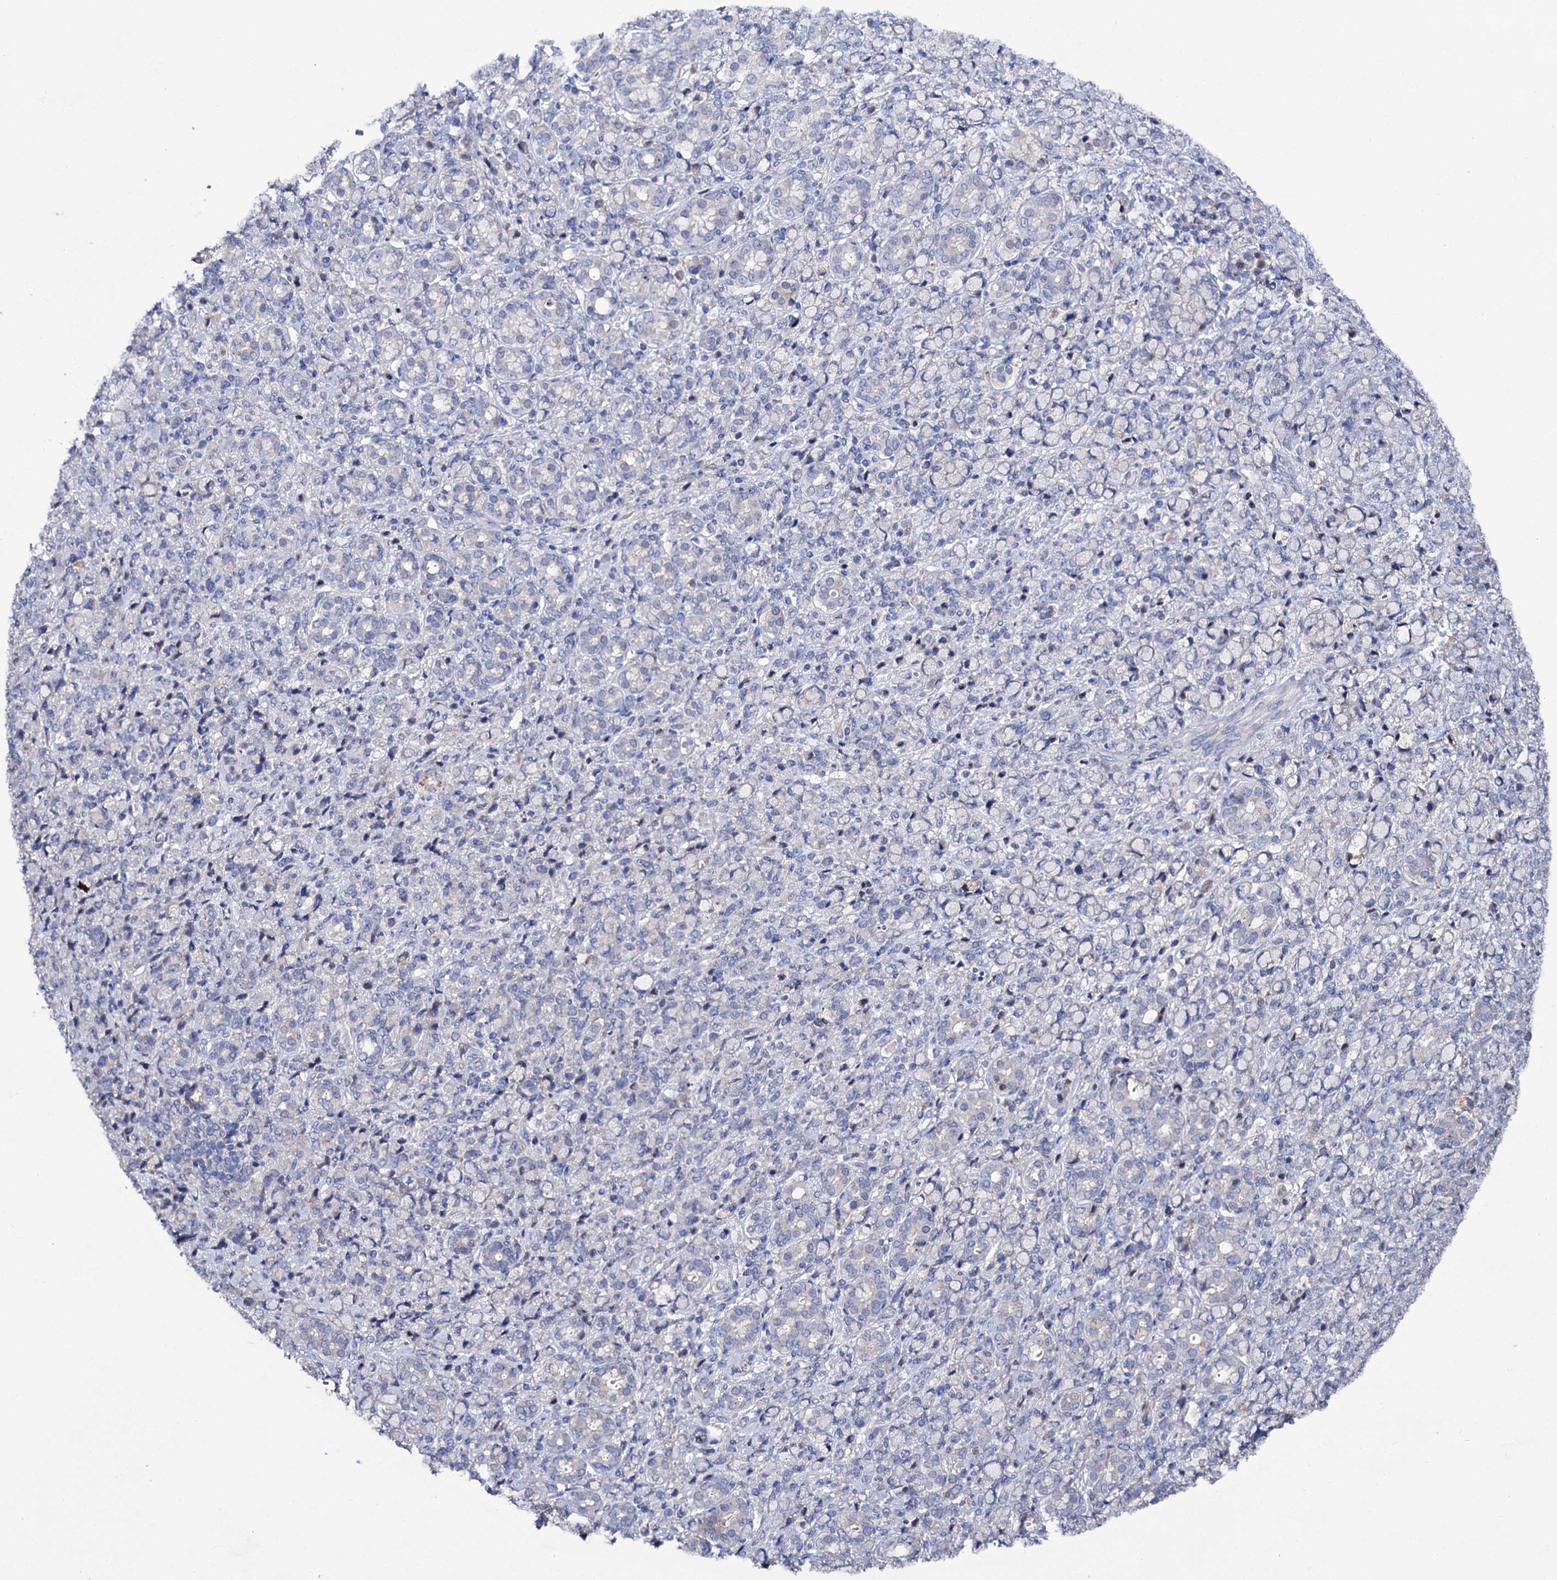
{"staining": {"intensity": "negative", "quantity": "none", "location": "none"}, "tissue": "stomach cancer", "cell_type": "Tumor cells", "image_type": "cancer", "snomed": [{"axis": "morphology", "description": "Adenocarcinoma, NOS"}, {"axis": "topography", "description": "Stomach"}], "caption": "This is an IHC micrograph of adenocarcinoma (stomach). There is no staining in tumor cells.", "gene": "PPP1R32", "patient": {"sex": "female", "age": 79}}